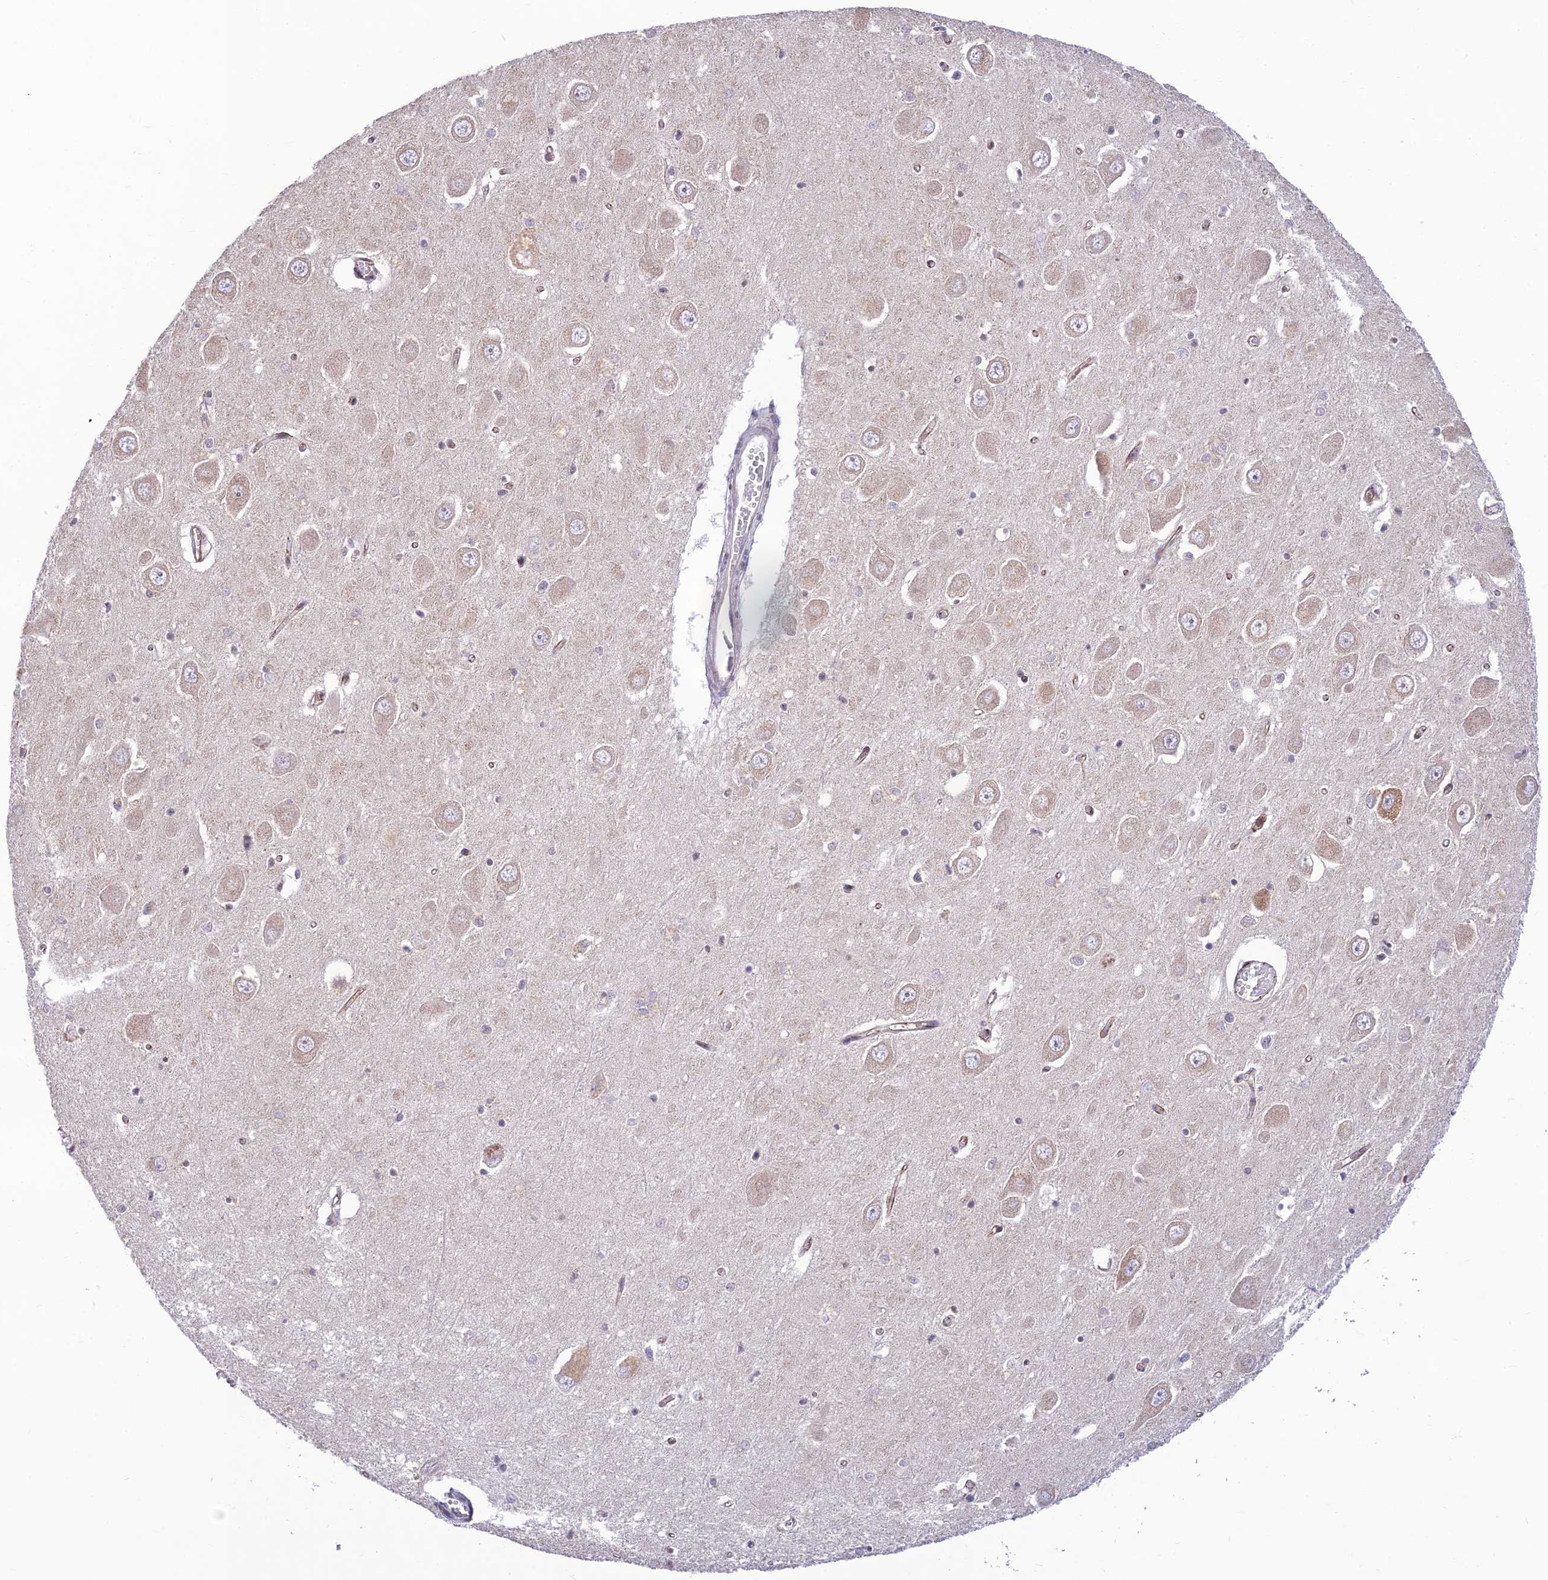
{"staining": {"intensity": "negative", "quantity": "none", "location": "none"}, "tissue": "hippocampus", "cell_type": "Glial cells", "image_type": "normal", "snomed": [{"axis": "morphology", "description": "Normal tissue, NOS"}, {"axis": "topography", "description": "Hippocampus"}], "caption": "Immunohistochemistry (IHC) of unremarkable hippocampus reveals no expression in glial cells.", "gene": "MICOS13", "patient": {"sex": "male", "age": 70}}